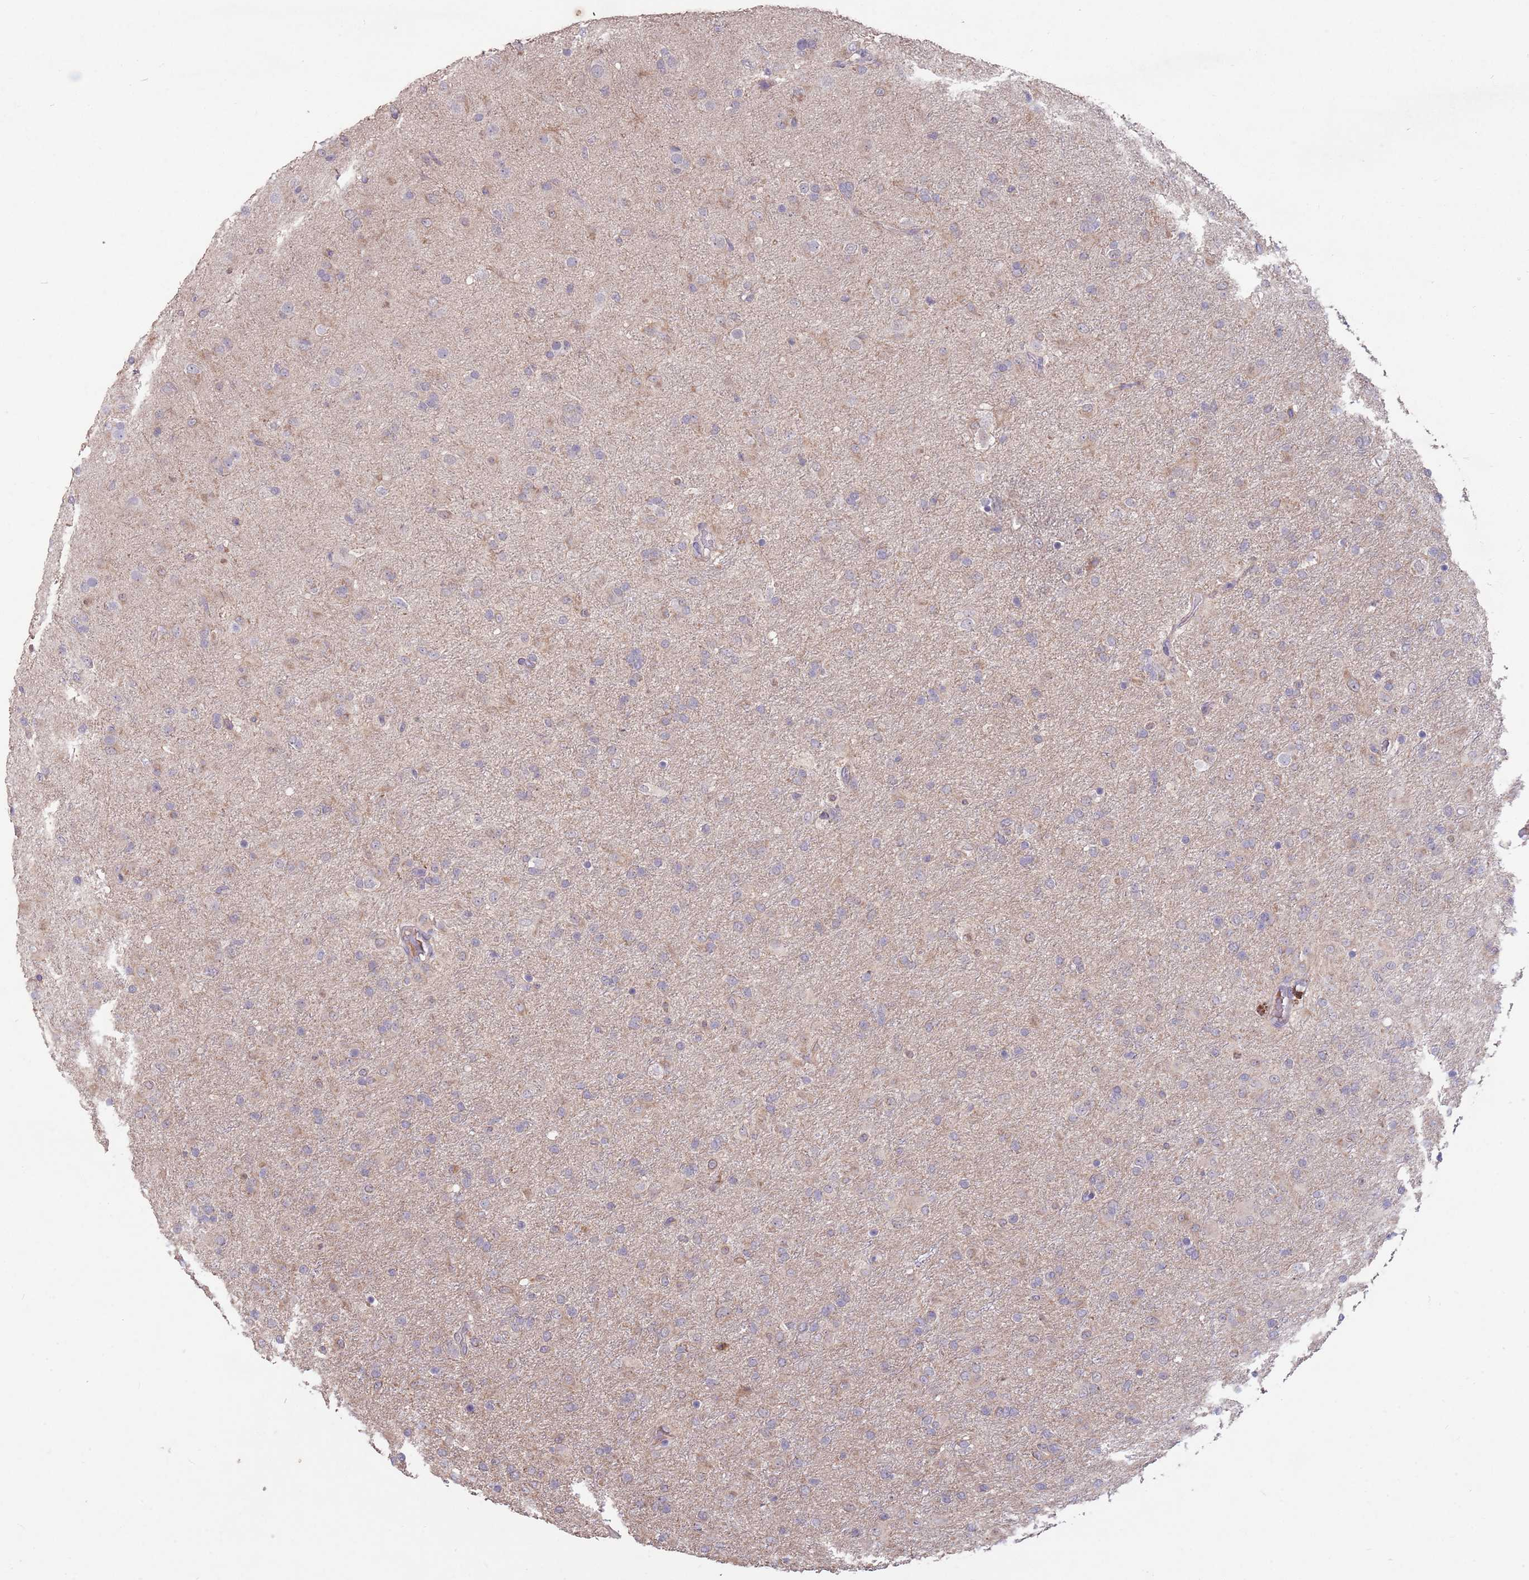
{"staining": {"intensity": "weak", "quantity": "<25%", "location": "cytoplasmic/membranous"}, "tissue": "glioma", "cell_type": "Tumor cells", "image_type": "cancer", "snomed": [{"axis": "morphology", "description": "Glioma, malignant, Low grade"}, {"axis": "topography", "description": "Brain"}], "caption": "The micrograph exhibits no significant positivity in tumor cells of malignant low-grade glioma.", "gene": "MEI1", "patient": {"sex": "male", "age": 65}}